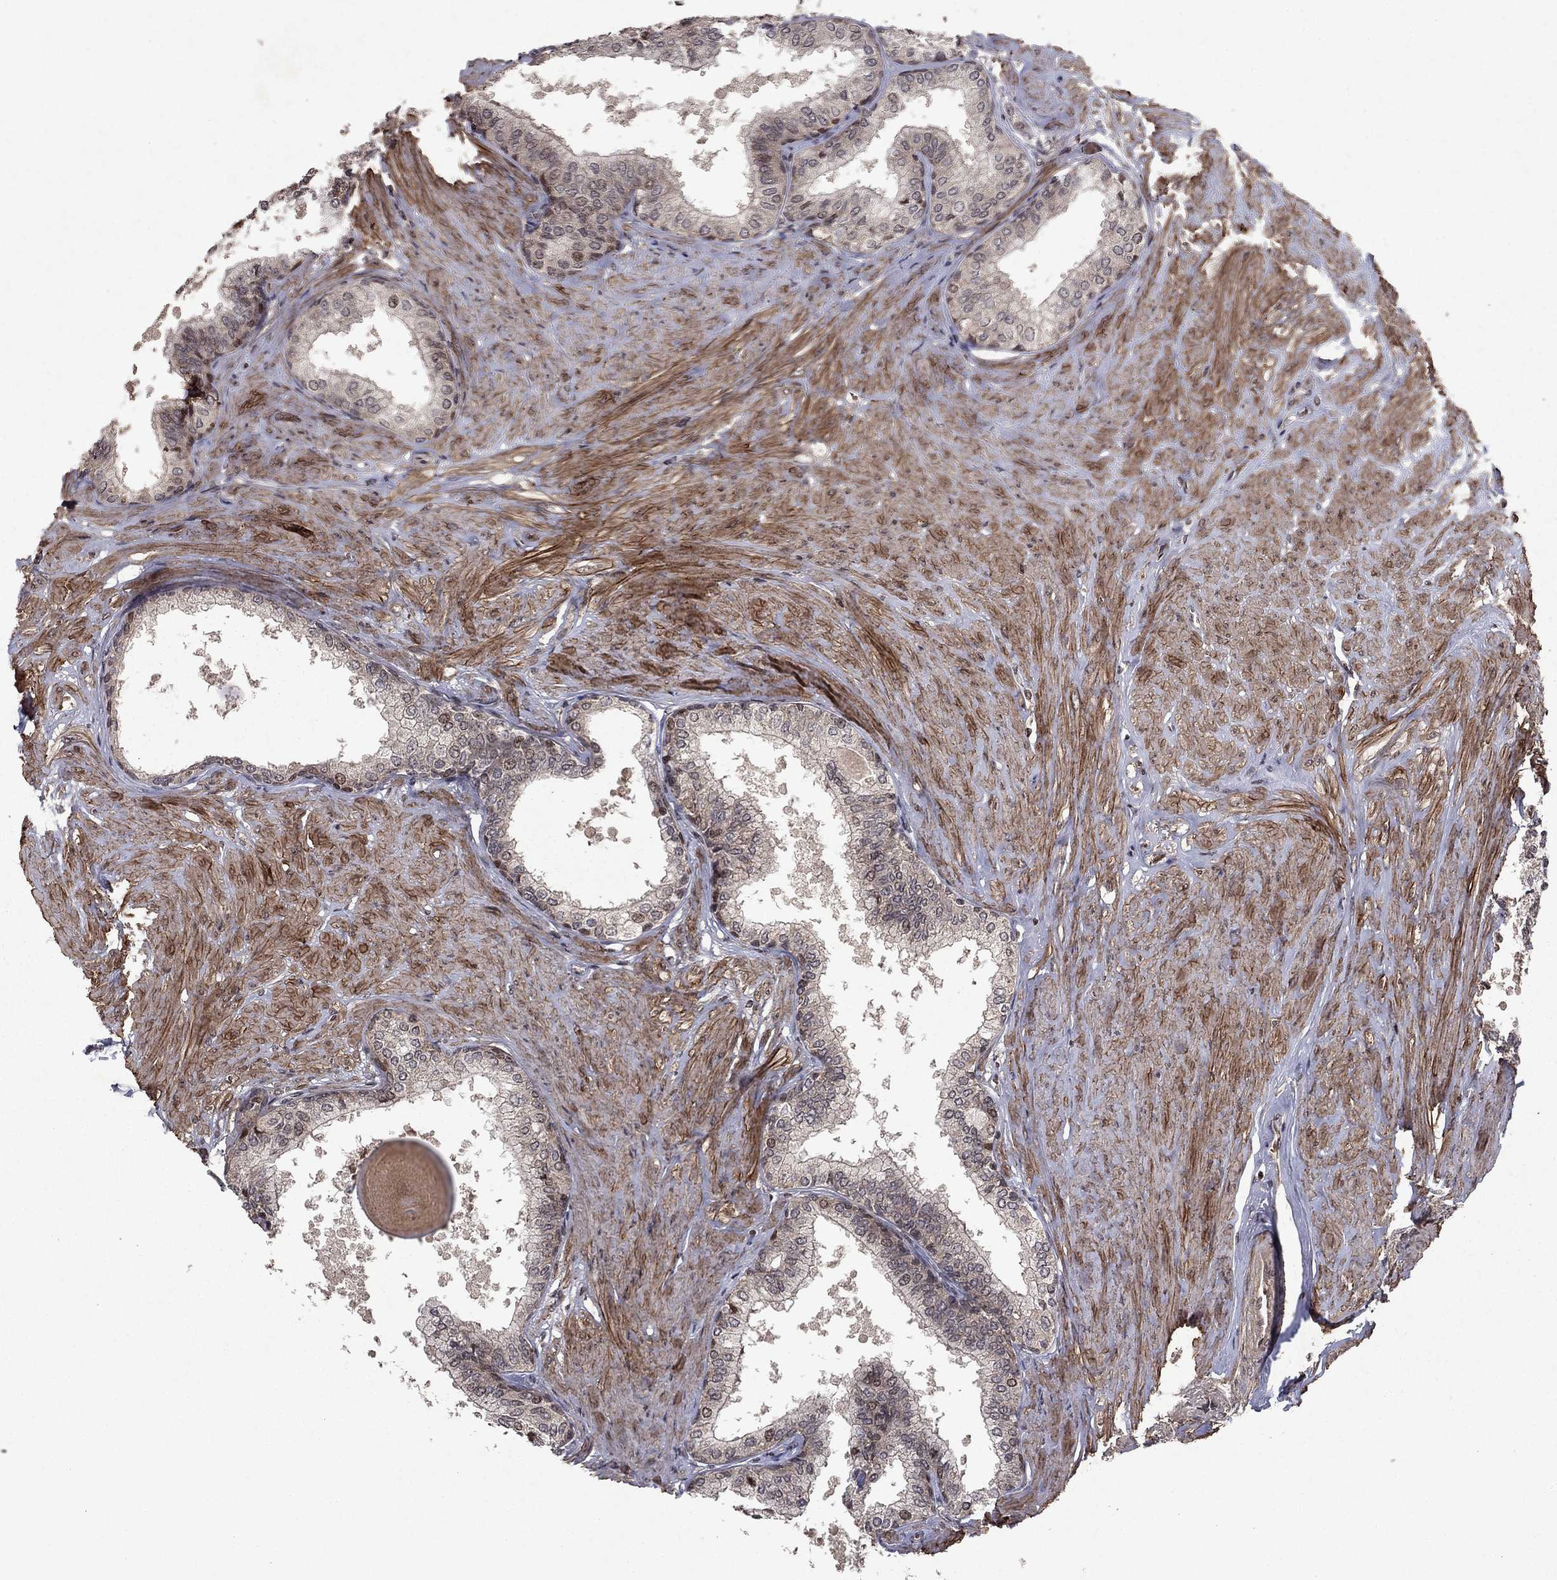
{"staining": {"intensity": "negative", "quantity": "none", "location": "none"}, "tissue": "prostate", "cell_type": "Glandular cells", "image_type": "normal", "snomed": [{"axis": "morphology", "description": "Normal tissue, NOS"}, {"axis": "topography", "description": "Prostate"}], "caption": "Immunohistochemistry image of unremarkable prostate stained for a protein (brown), which shows no staining in glandular cells.", "gene": "SORBS1", "patient": {"sex": "male", "age": 63}}